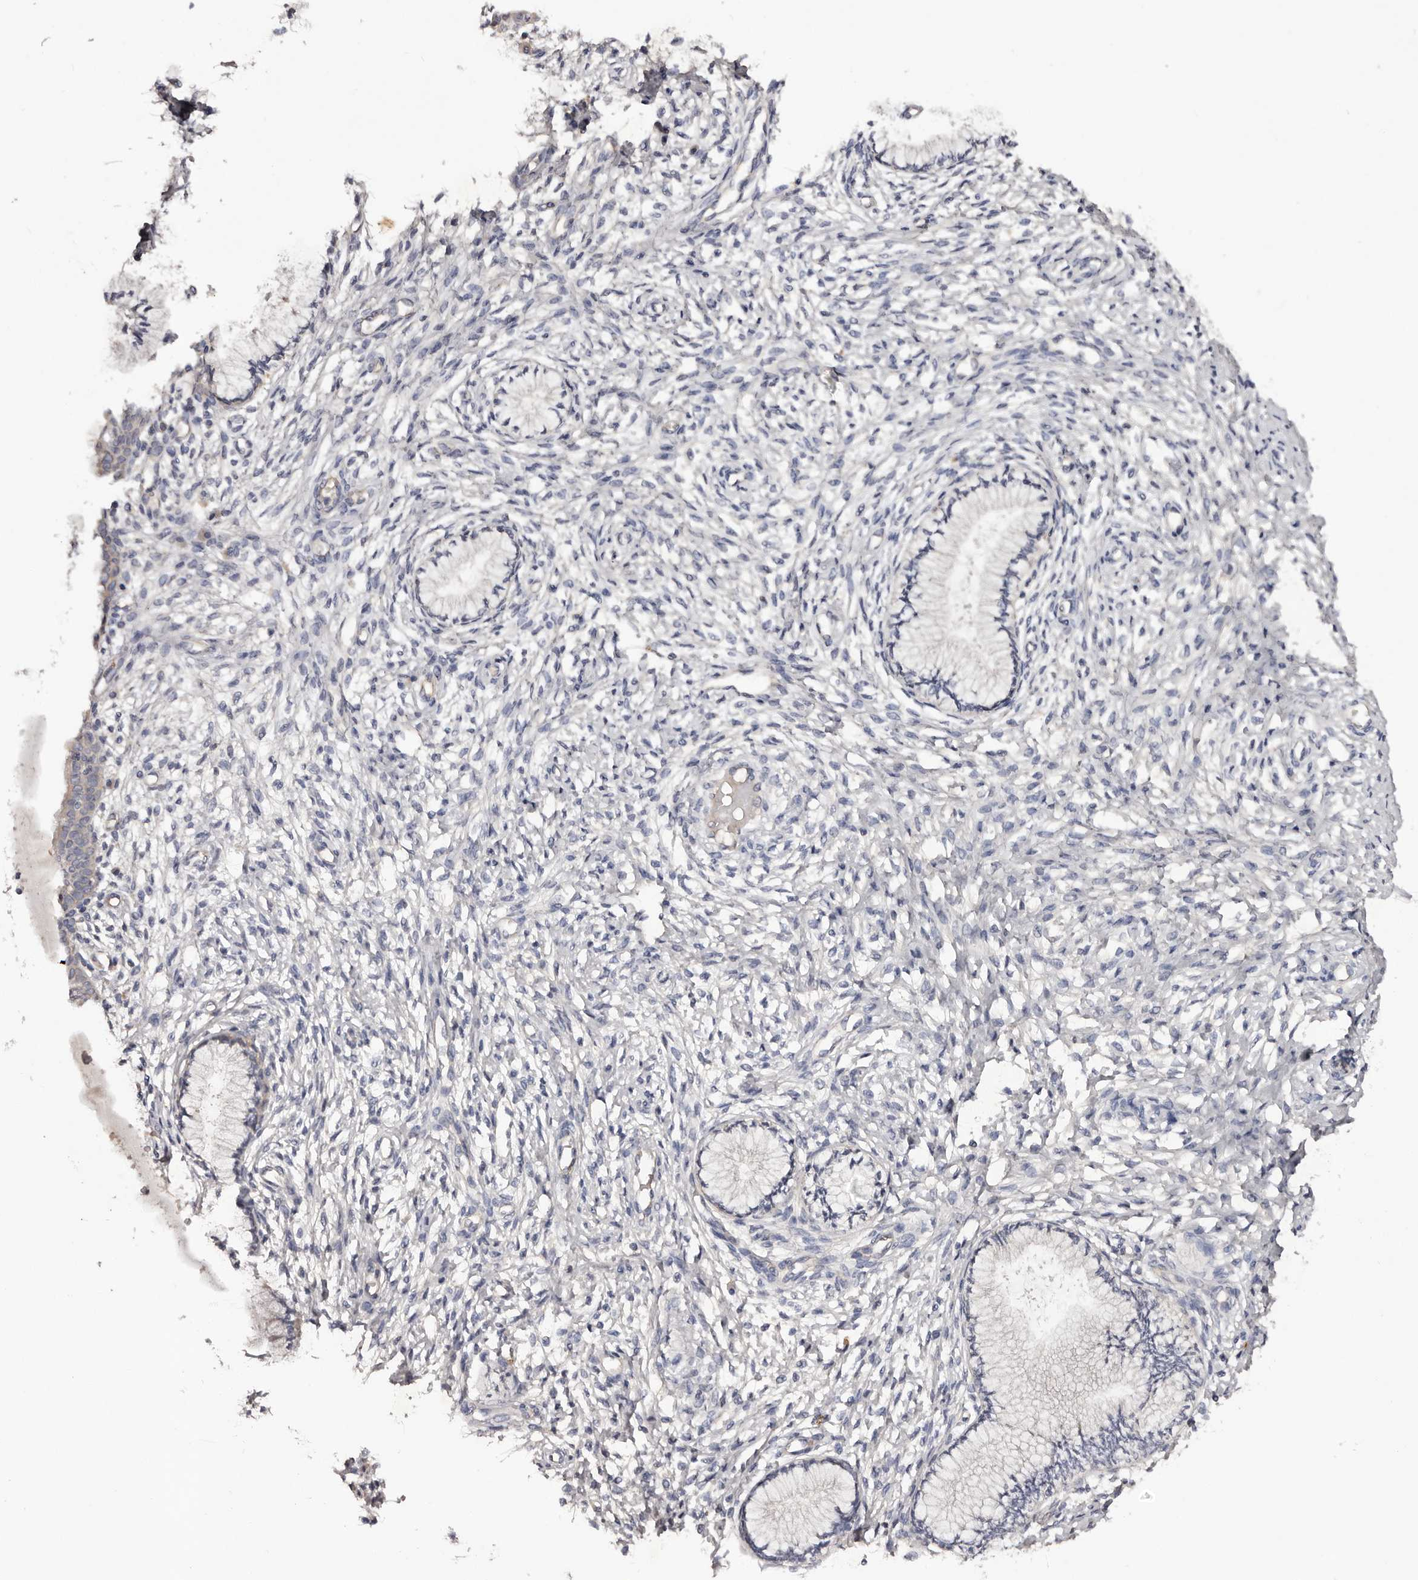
{"staining": {"intensity": "negative", "quantity": "none", "location": "none"}, "tissue": "cervix", "cell_type": "Glandular cells", "image_type": "normal", "snomed": [{"axis": "morphology", "description": "Normal tissue, NOS"}, {"axis": "topography", "description": "Cervix"}], "caption": "This is an IHC micrograph of unremarkable cervix. There is no staining in glandular cells.", "gene": "LTV1", "patient": {"sex": "female", "age": 36}}